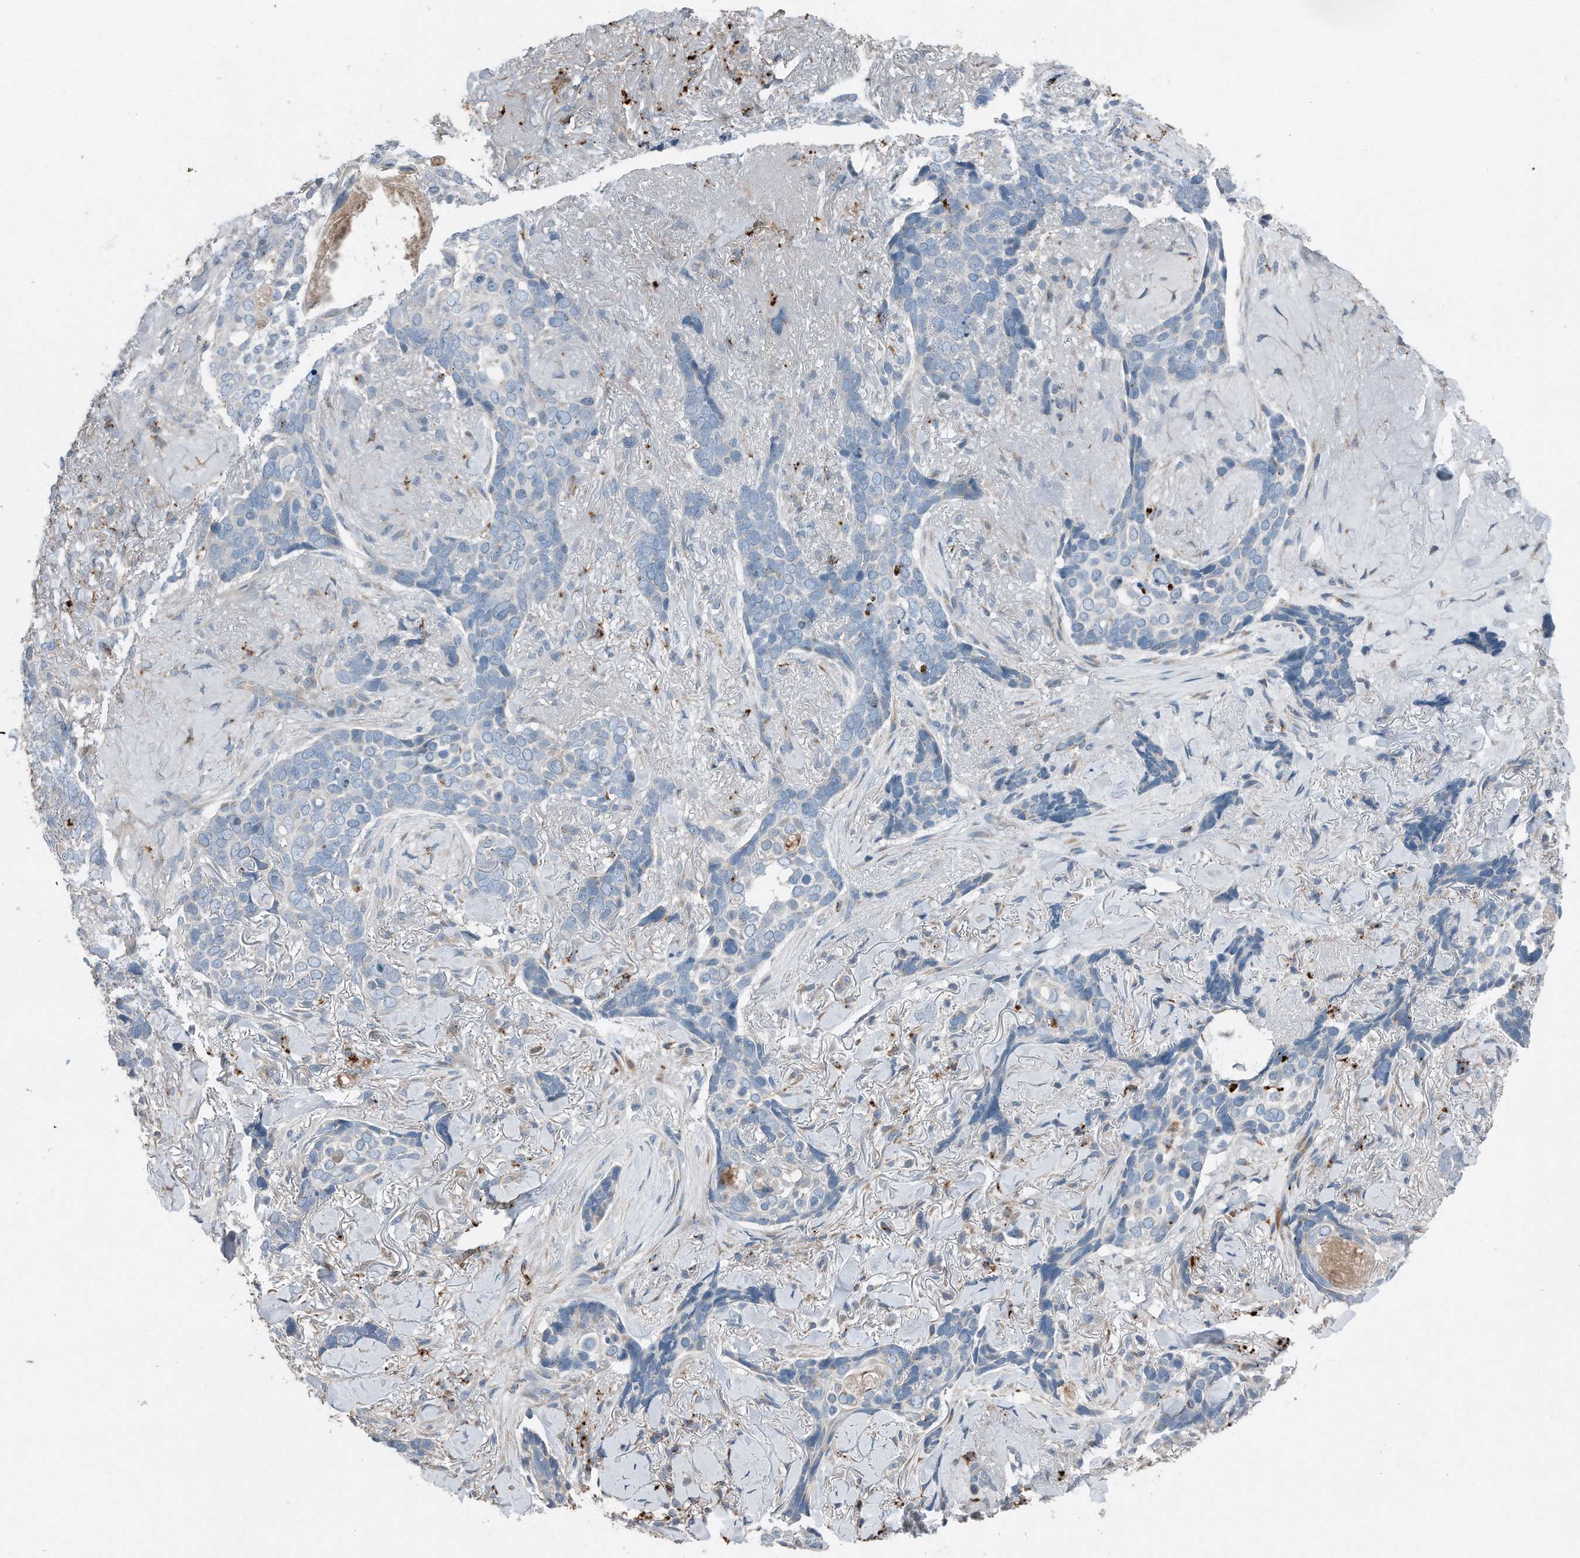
{"staining": {"intensity": "negative", "quantity": "none", "location": "none"}, "tissue": "skin cancer", "cell_type": "Tumor cells", "image_type": "cancer", "snomed": [{"axis": "morphology", "description": "Basal cell carcinoma"}, {"axis": "topography", "description": "Skin"}], "caption": "This is an immunohistochemistry histopathology image of skin basal cell carcinoma. There is no expression in tumor cells.", "gene": "ZNF772", "patient": {"sex": "female", "age": 82}}